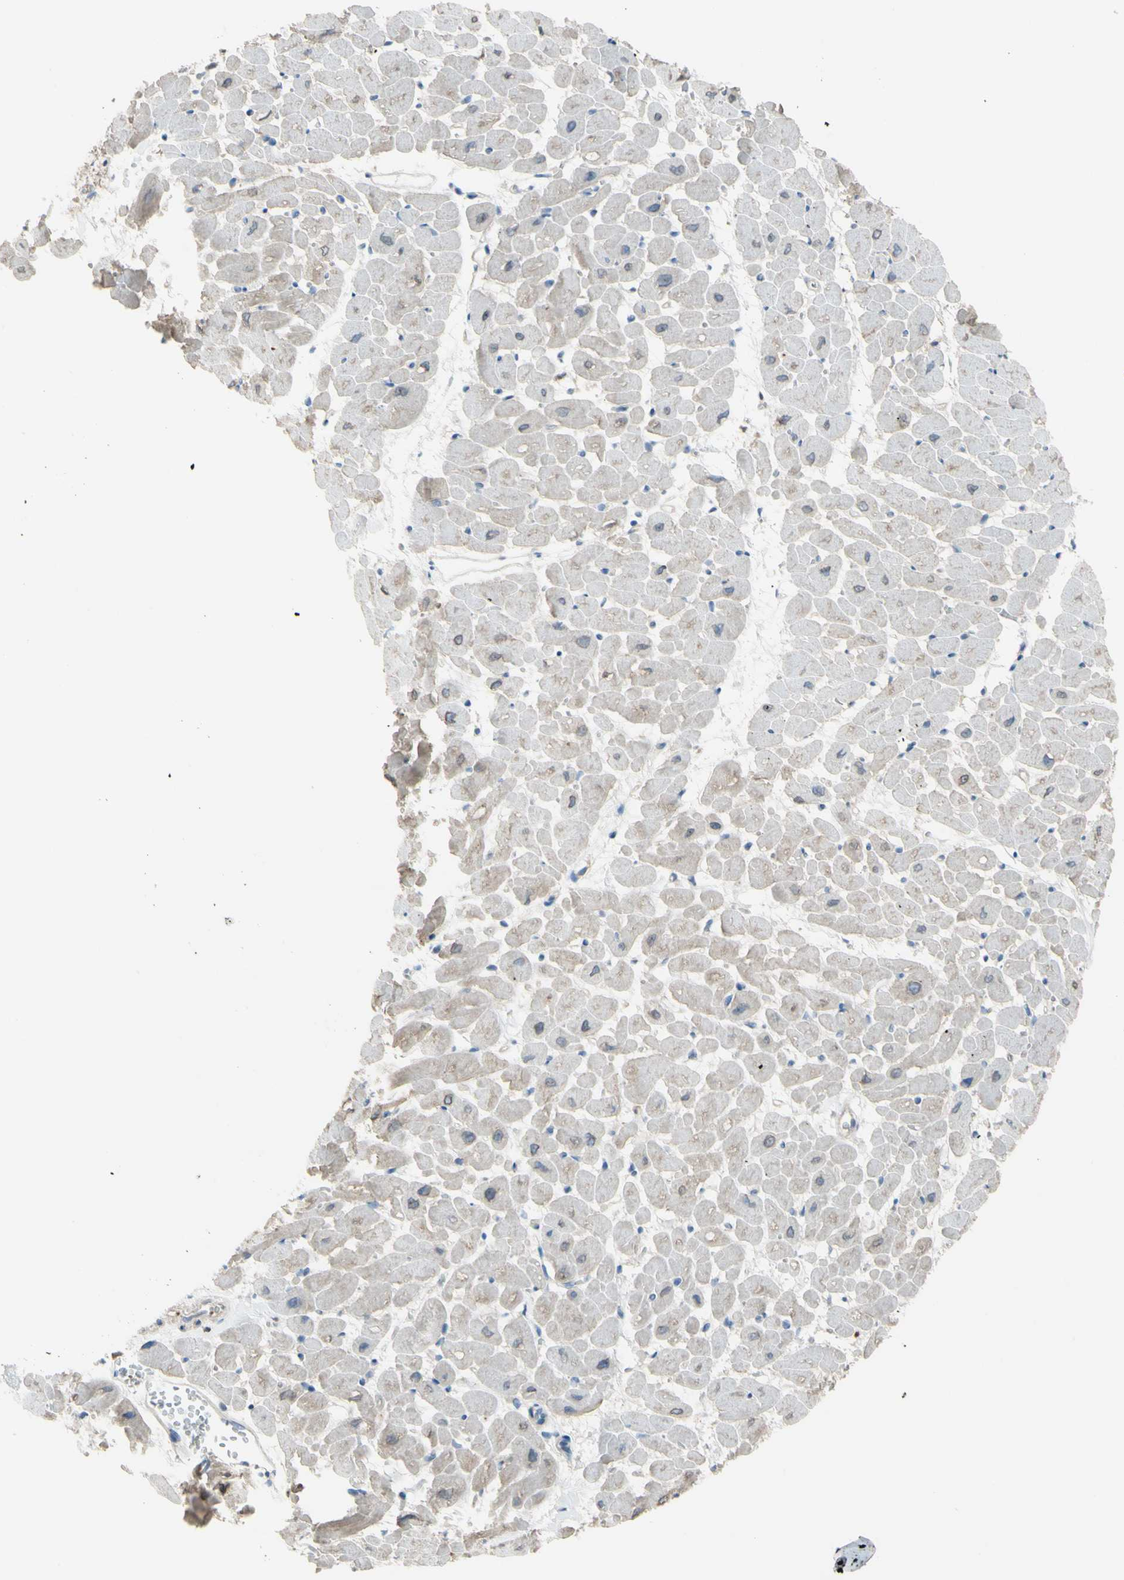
{"staining": {"intensity": "negative", "quantity": "none", "location": "none"}, "tissue": "heart muscle", "cell_type": "Cardiomyocytes", "image_type": "normal", "snomed": [{"axis": "morphology", "description": "Normal tissue, NOS"}, {"axis": "topography", "description": "Heart"}], "caption": "The IHC micrograph has no significant expression in cardiomyocytes of heart muscle.", "gene": "ATRN", "patient": {"sex": "male", "age": 45}}